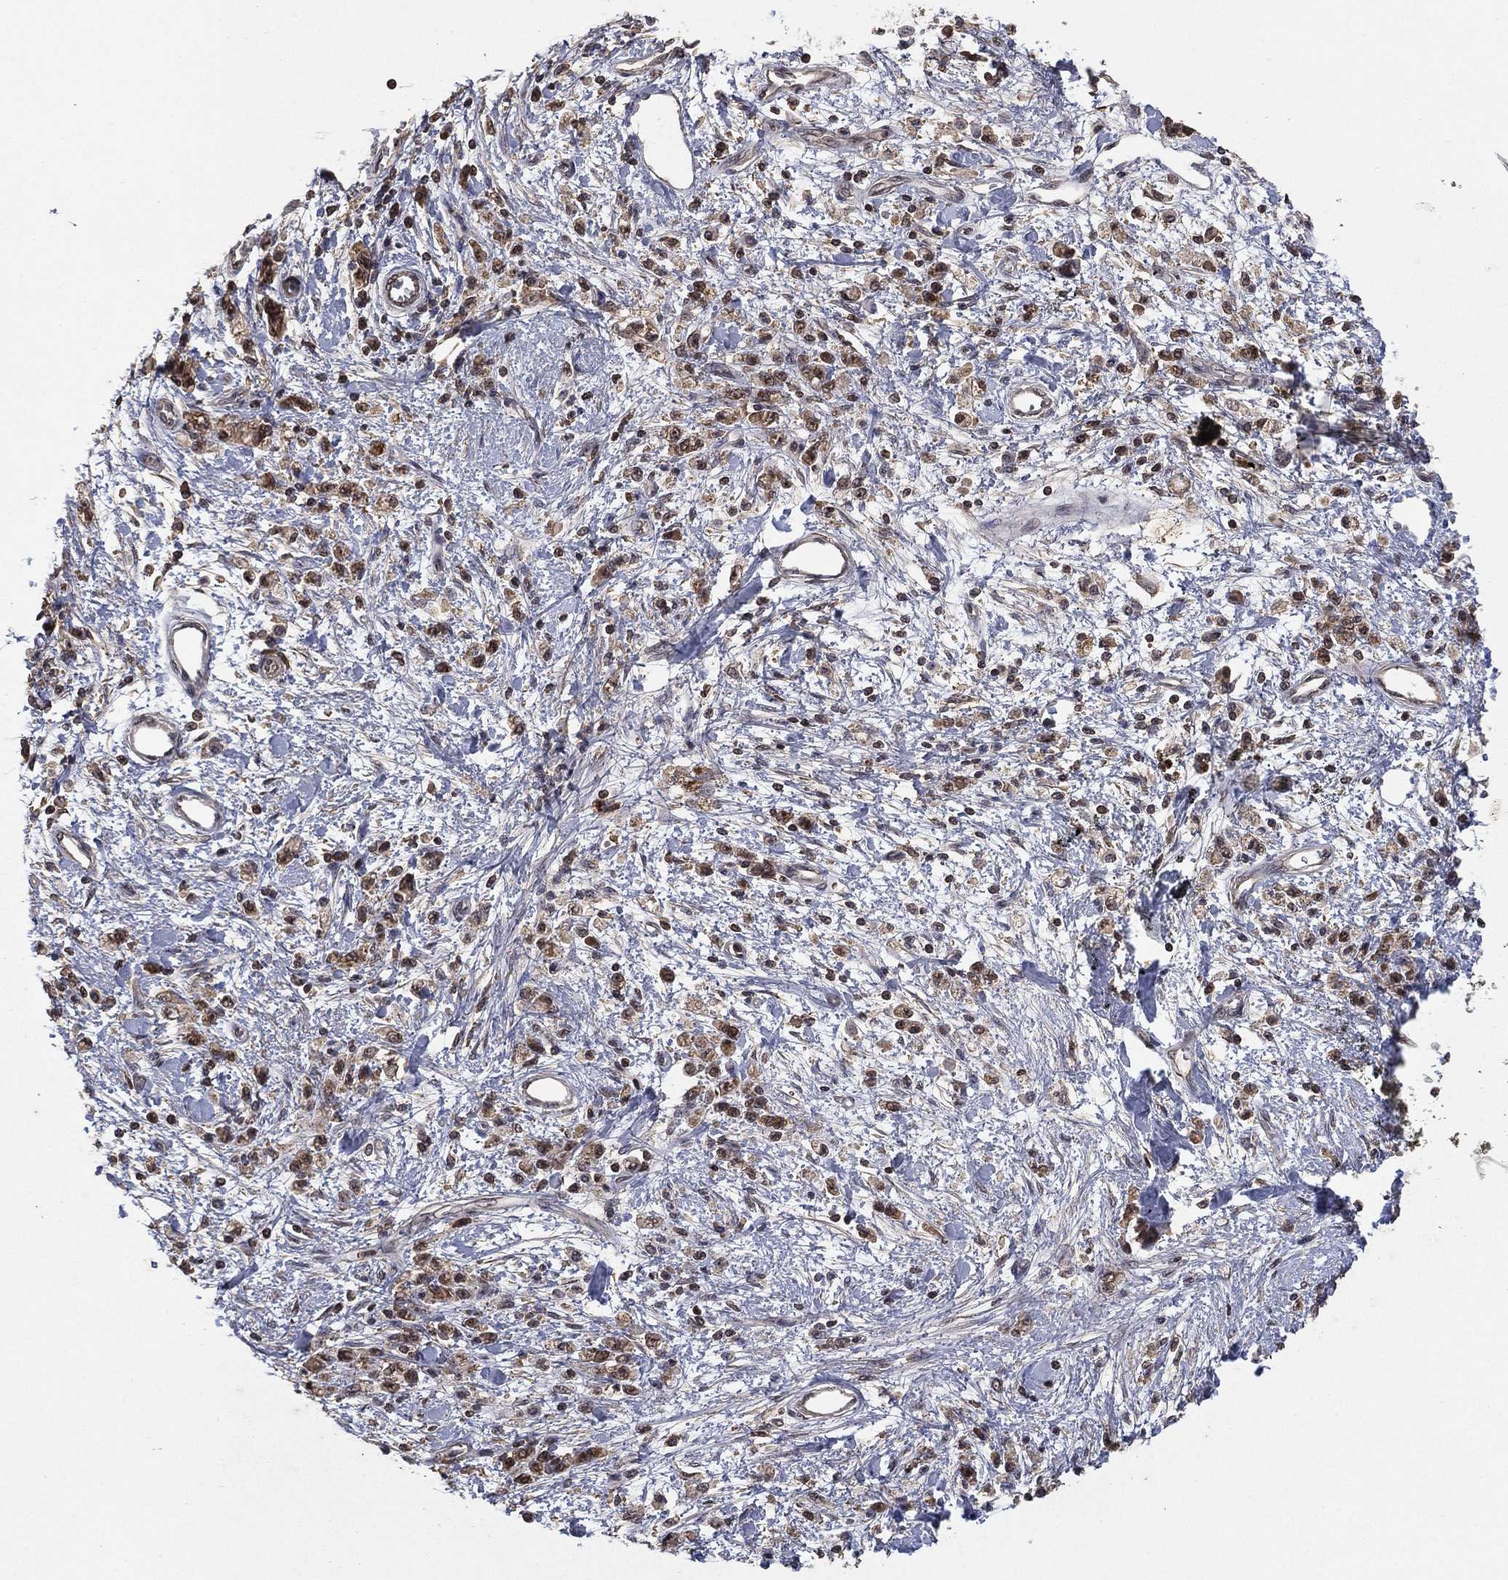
{"staining": {"intensity": "moderate", "quantity": "<25%", "location": "cytoplasmic/membranous"}, "tissue": "stomach cancer", "cell_type": "Tumor cells", "image_type": "cancer", "snomed": [{"axis": "morphology", "description": "Adenocarcinoma, NOS"}, {"axis": "topography", "description": "Stomach"}], "caption": "High-magnification brightfield microscopy of stomach adenocarcinoma stained with DAB (3,3'-diaminobenzidine) (brown) and counterstained with hematoxylin (blue). tumor cells exhibit moderate cytoplasmic/membranous expression is present in approximately<25% of cells.", "gene": "NELFCD", "patient": {"sex": "male", "age": 77}}